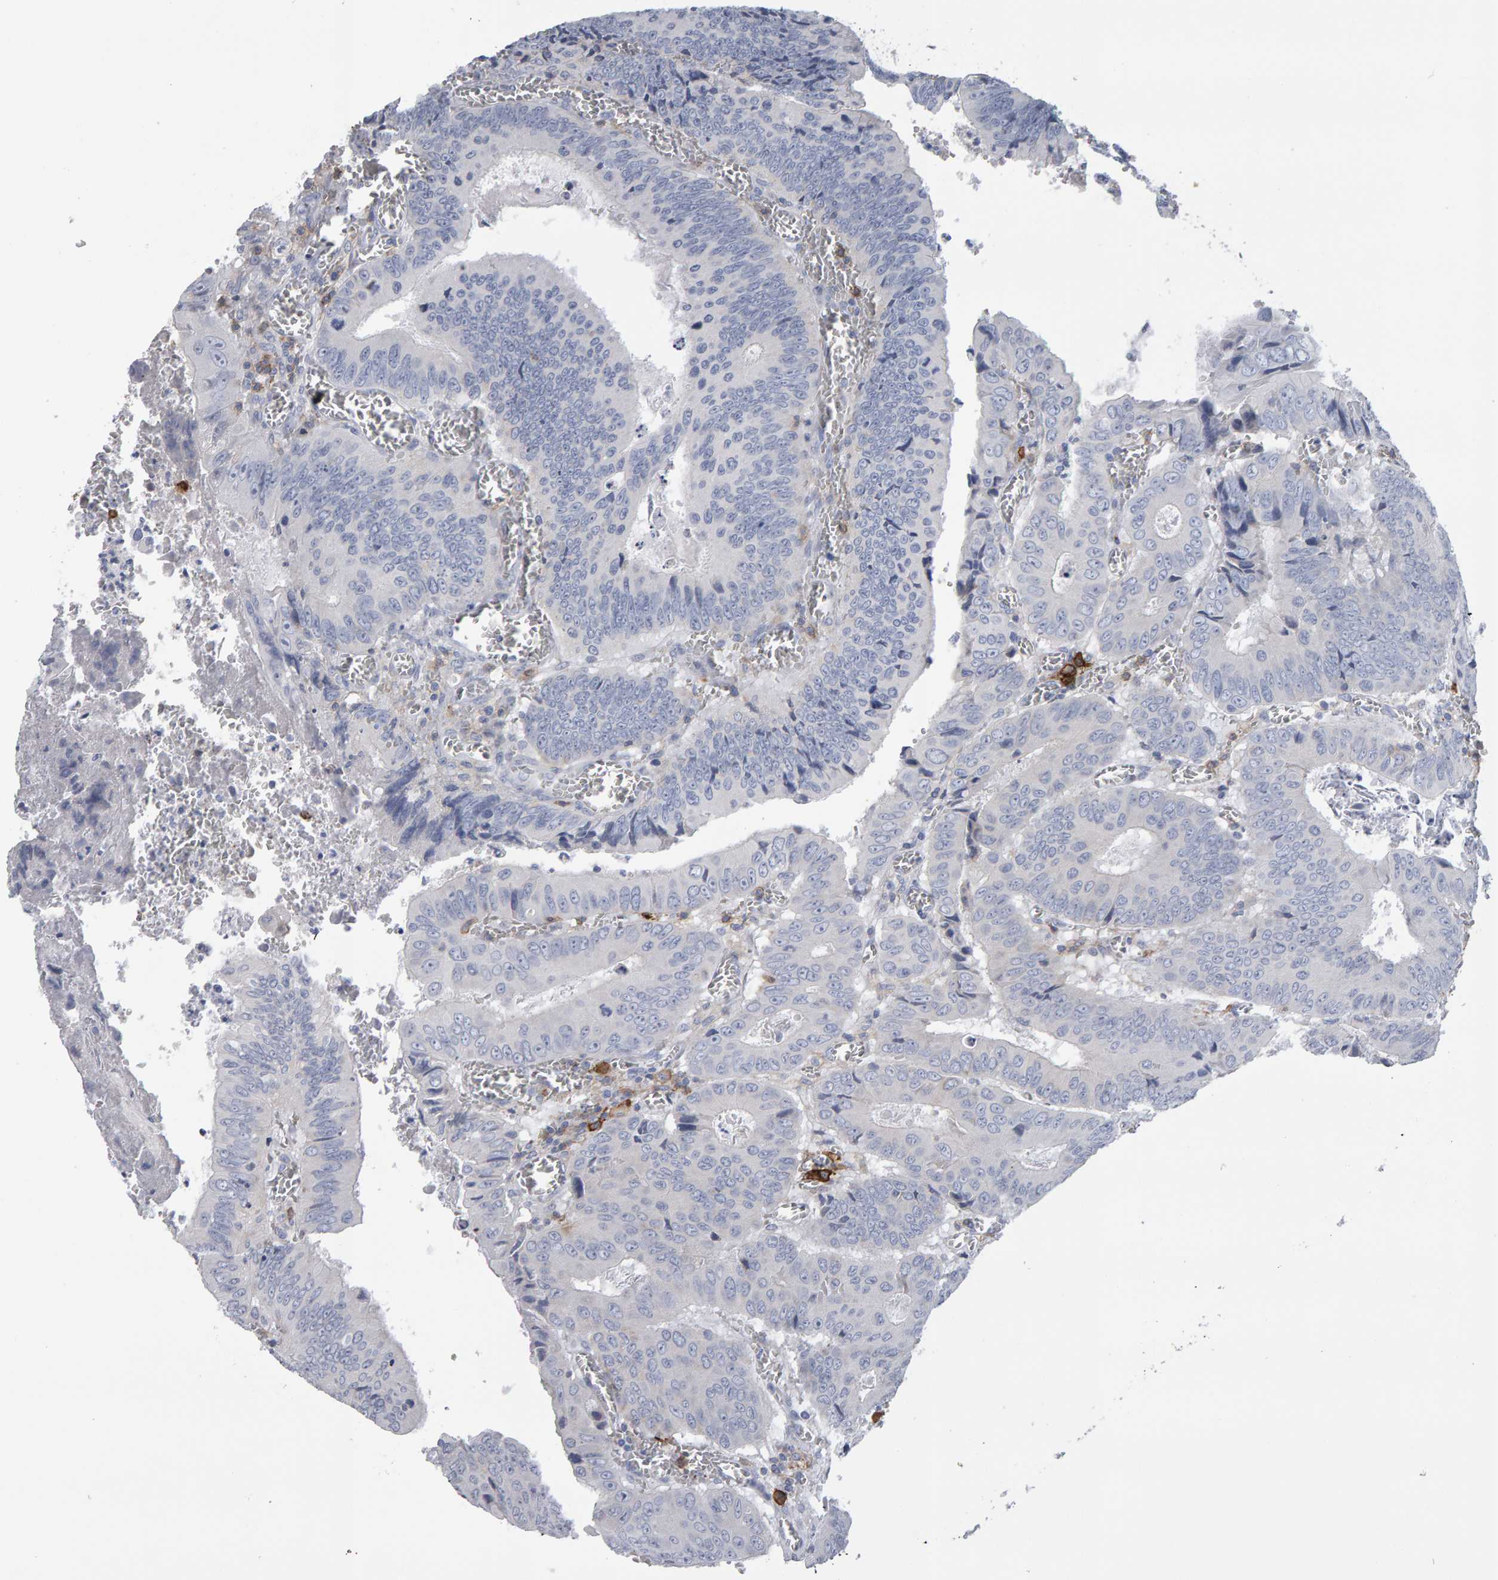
{"staining": {"intensity": "negative", "quantity": "none", "location": "none"}, "tissue": "colorectal cancer", "cell_type": "Tumor cells", "image_type": "cancer", "snomed": [{"axis": "morphology", "description": "Inflammation, NOS"}, {"axis": "morphology", "description": "Adenocarcinoma, NOS"}, {"axis": "topography", "description": "Colon"}], "caption": "A high-resolution micrograph shows immunohistochemistry staining of colorectal cancer (adenocarcinoma), which displays no significant positivity in tumor cells. The staining was performed using DAB (3,3'-diaminobenzidine) to visualize the protein expression in brown, while the nuclei were stained in blue with hematoxylin (Magnification: 20x).", "gene": "CD38", "patient": {"sex": "male", "age": 72}}